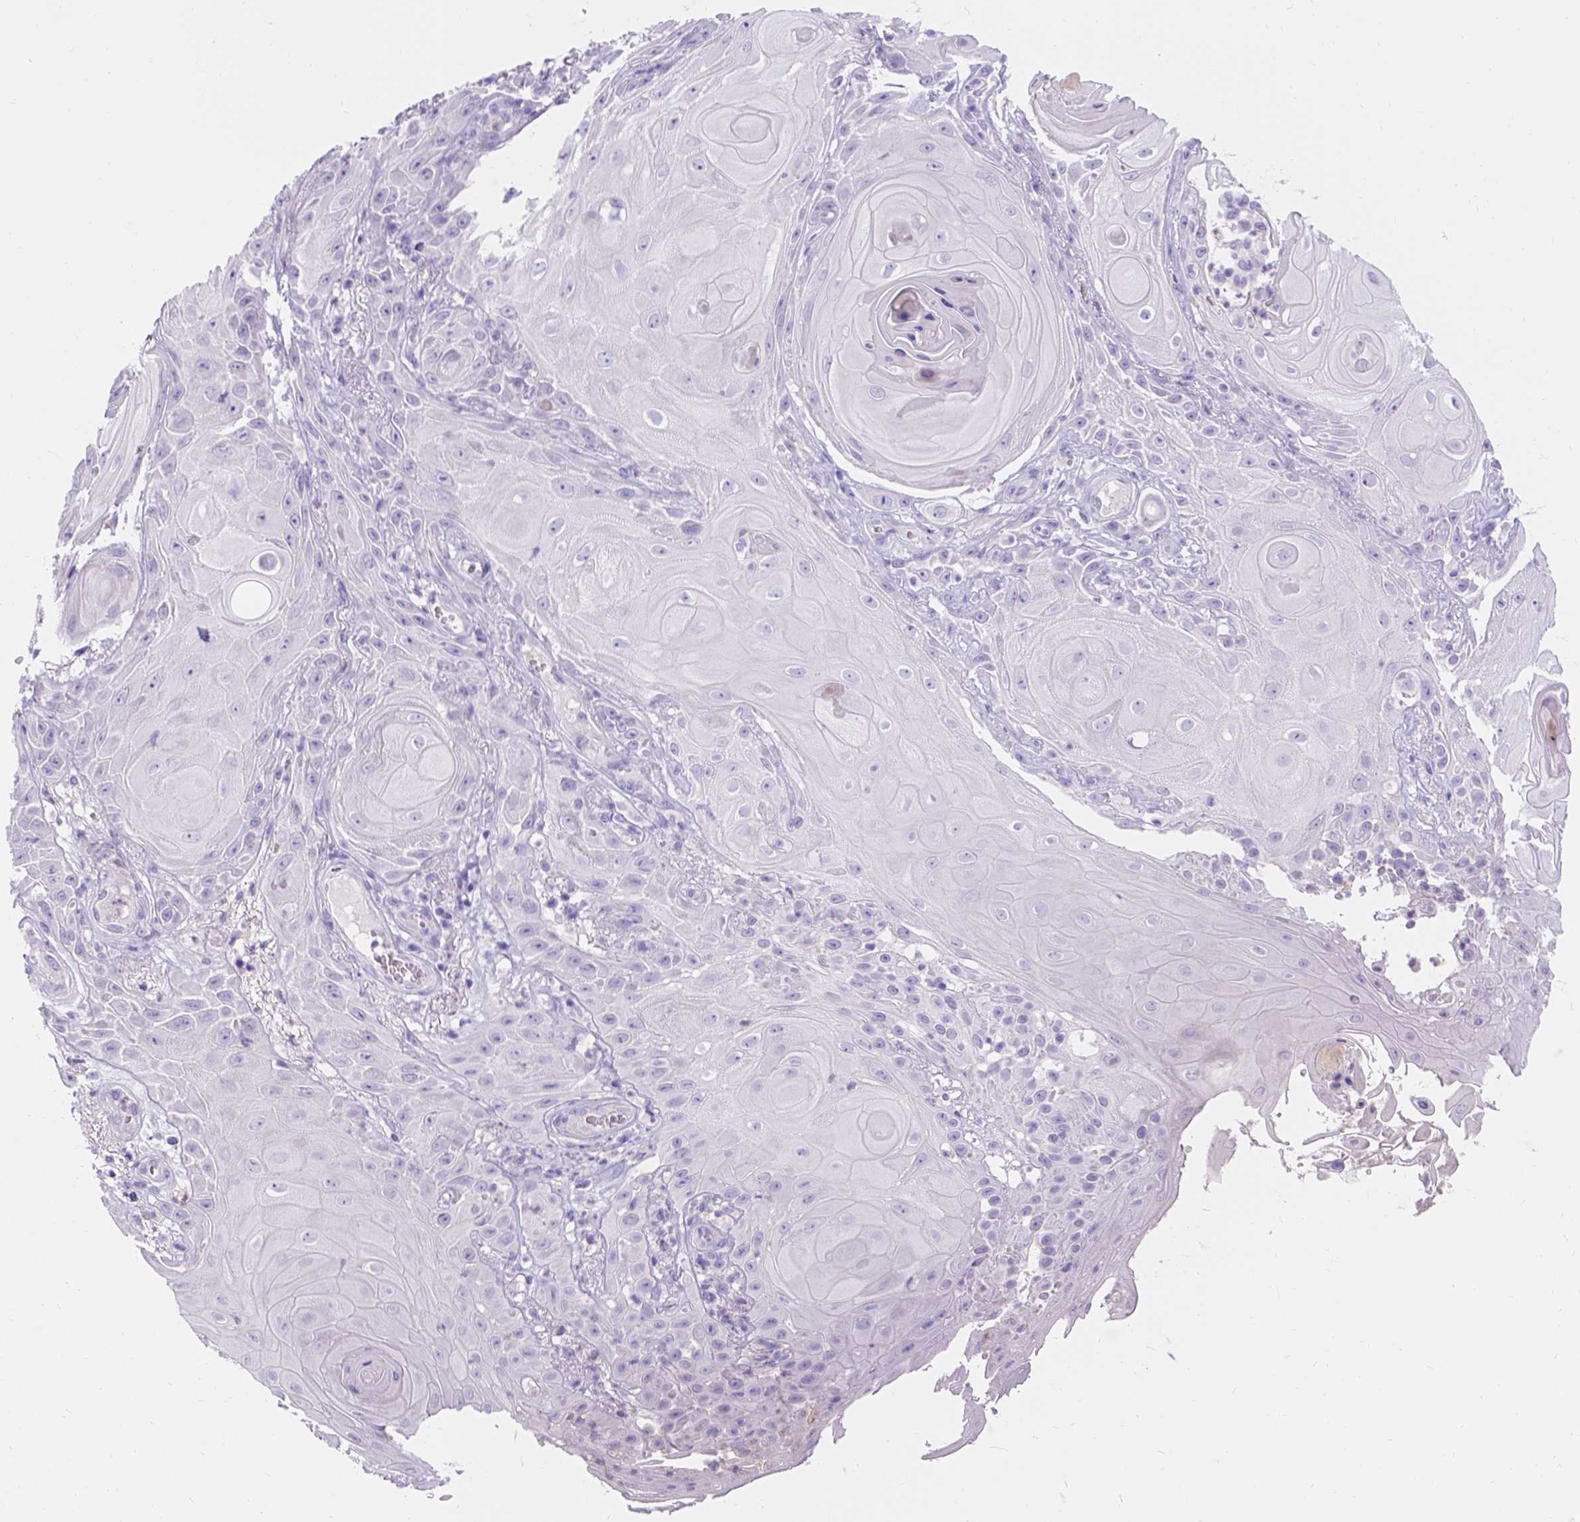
{"staining": {"intensity": "negative", "quantity": "none", "location": "none"}, "tissue": "skin cancer", "cell_type": "Tumor cells", "image_type": "cancer", "snomed": [{"axis": "morphology", "description": "Squamous cell carcinoma, NOS"}, {"axis": "topography", "description": "Skin"}], "caption": "Tumor cells are negative for brown protein staining in skin squamous cell carcinoma.", "gene": "GNRHR", "patient": {"sex": "male", "age": 62}}